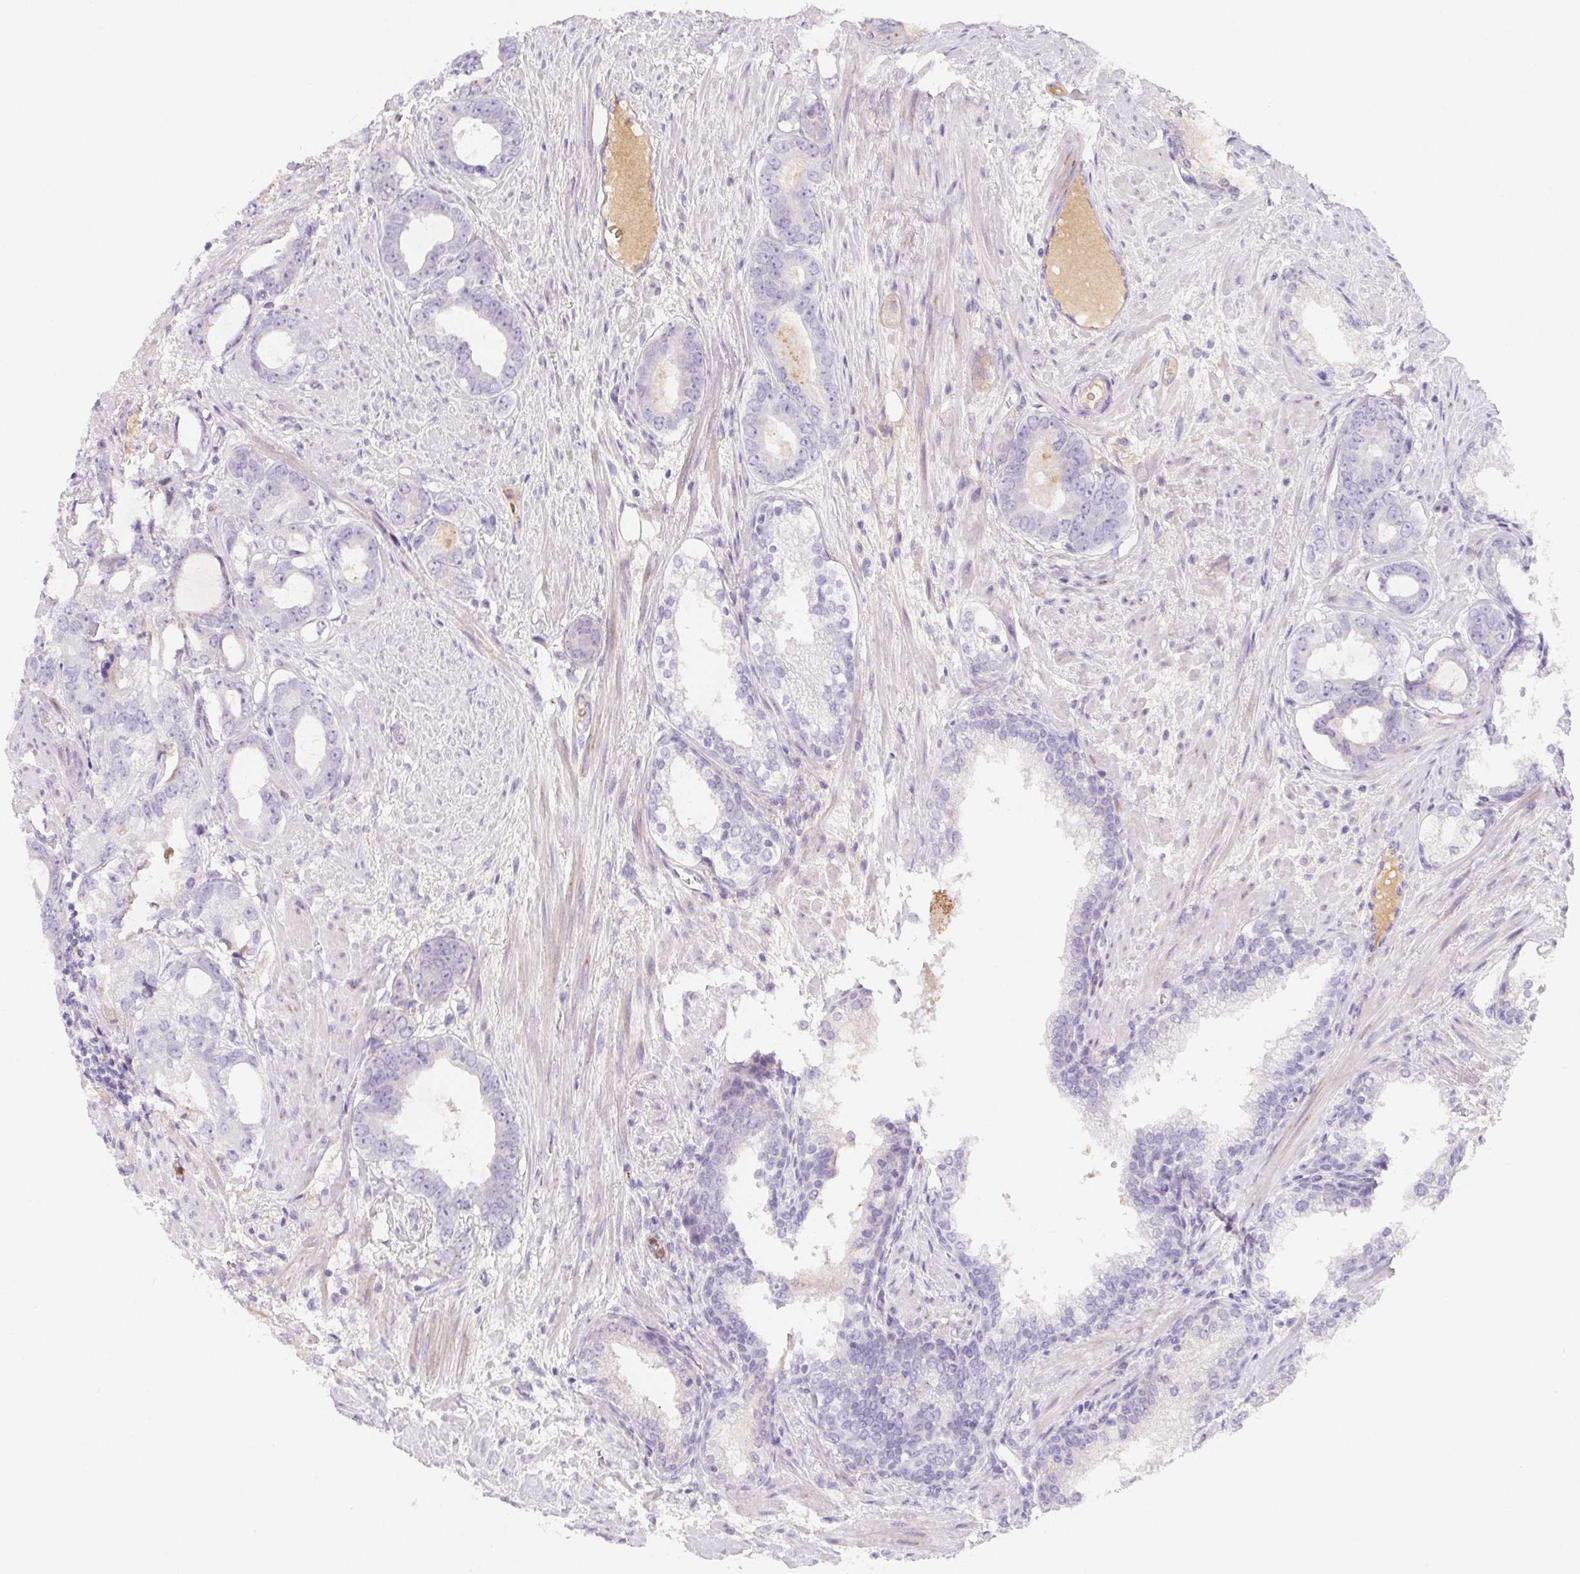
{"staining": {"intensity": "negative", "quantity": "none", "location": "none"}, "tissue": "prostate cancer", "cell_type": "Tumor cells", "image_type": "cancer", "snomed": [{"axis": "morphology", "description": "Adenocarcinoma, High grade"}, {"axis": "topography", "description": "Prostate"}], "caption": "Immunohistochemical staining of human adenocarcinoma (high-grade) (prostate) exhibits no significant staining in tumor cells.", "gene": "ITIH2", "patient": {"sex": "male", "age": 75}}